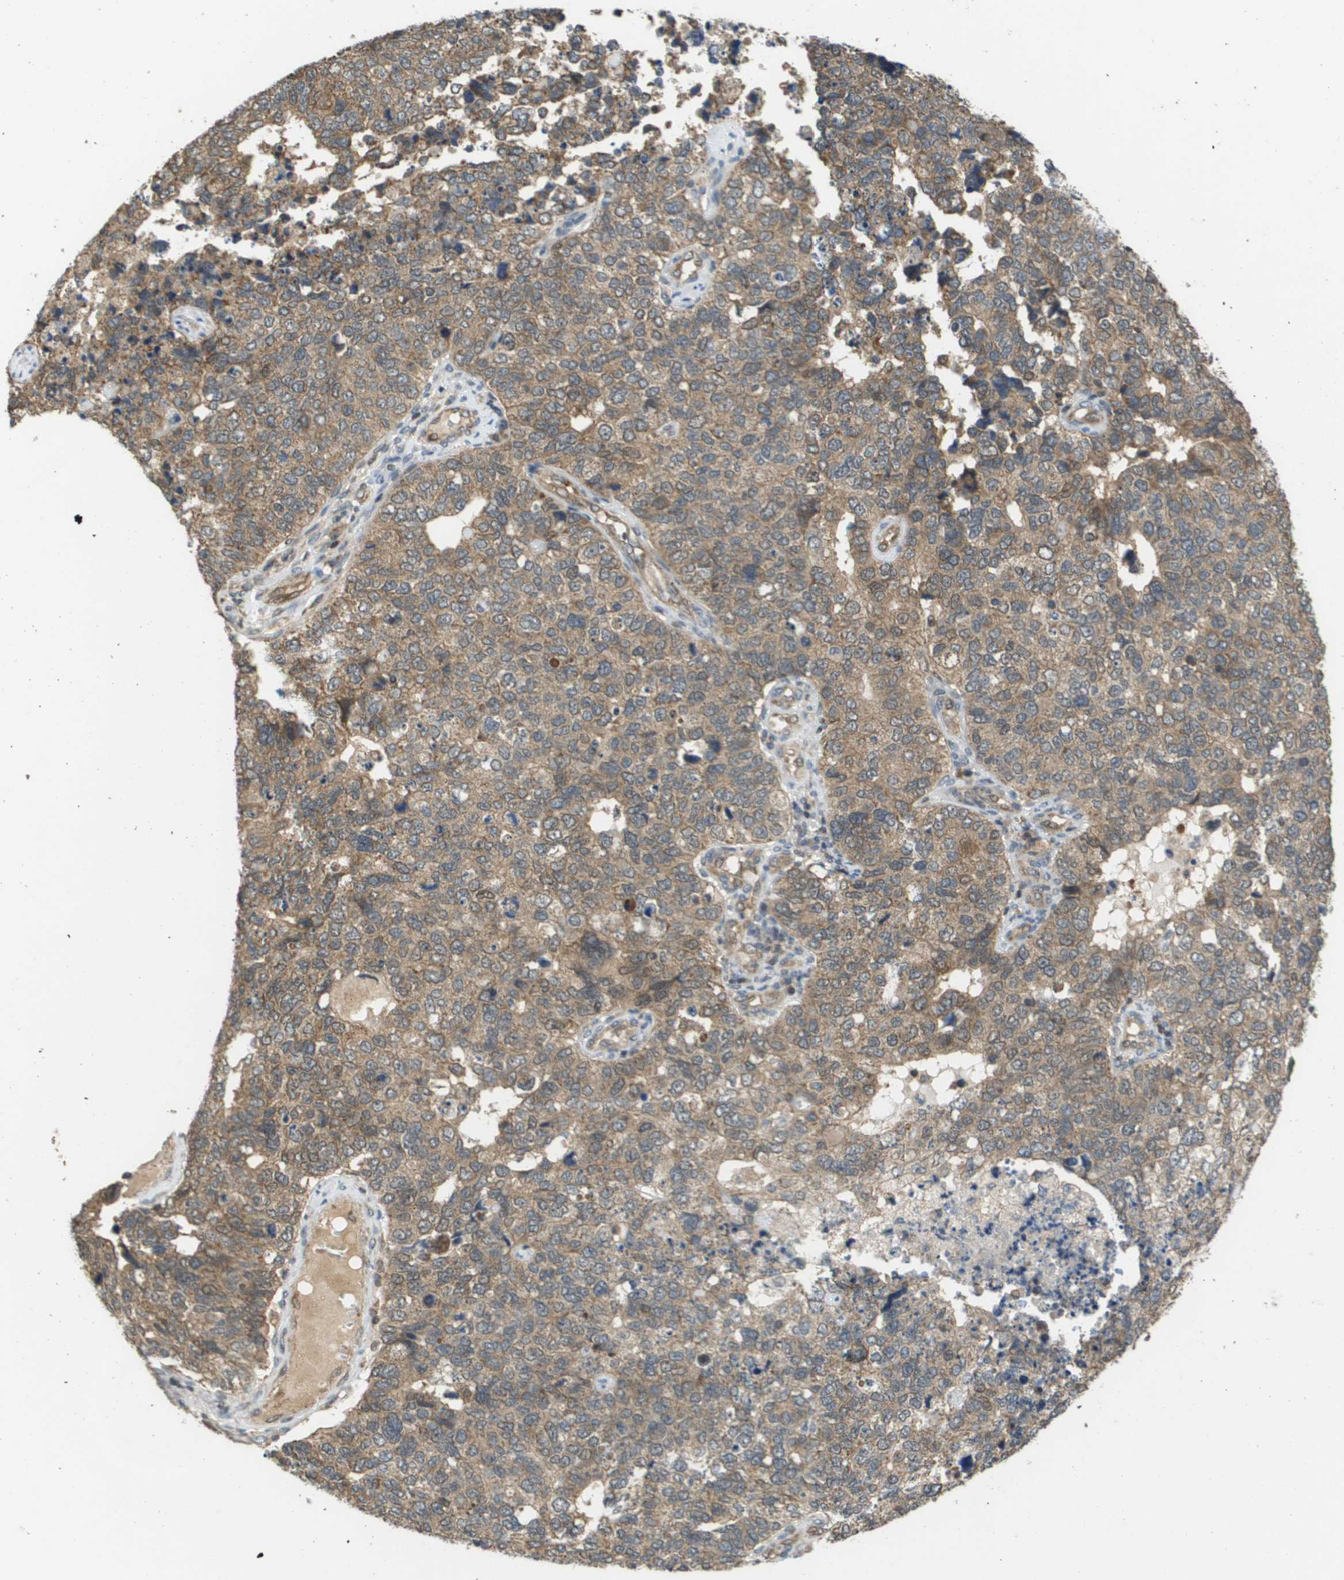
{"staining": {"intensity": "weak", "quantity": ">75%", "location": "cytoplasmic/membranous"}, "tissue": "cervical cancer", "cell_type": "Tumor cells", "image_type": "cancer", "snomed": [{"axis": "morphology", "description": "Squamous cell carcinoma, NOS"}, {"axis": "topography", "description": "Cervix"}], "caption": "Tumor cells reveal low levels of weak cytoplasmic/membranous positivity in about >75% of cells in human cervical cancer (squamous cell carcinoma).", "gene": "RBM38", "patient": {"sex": "female", "age": 63}}